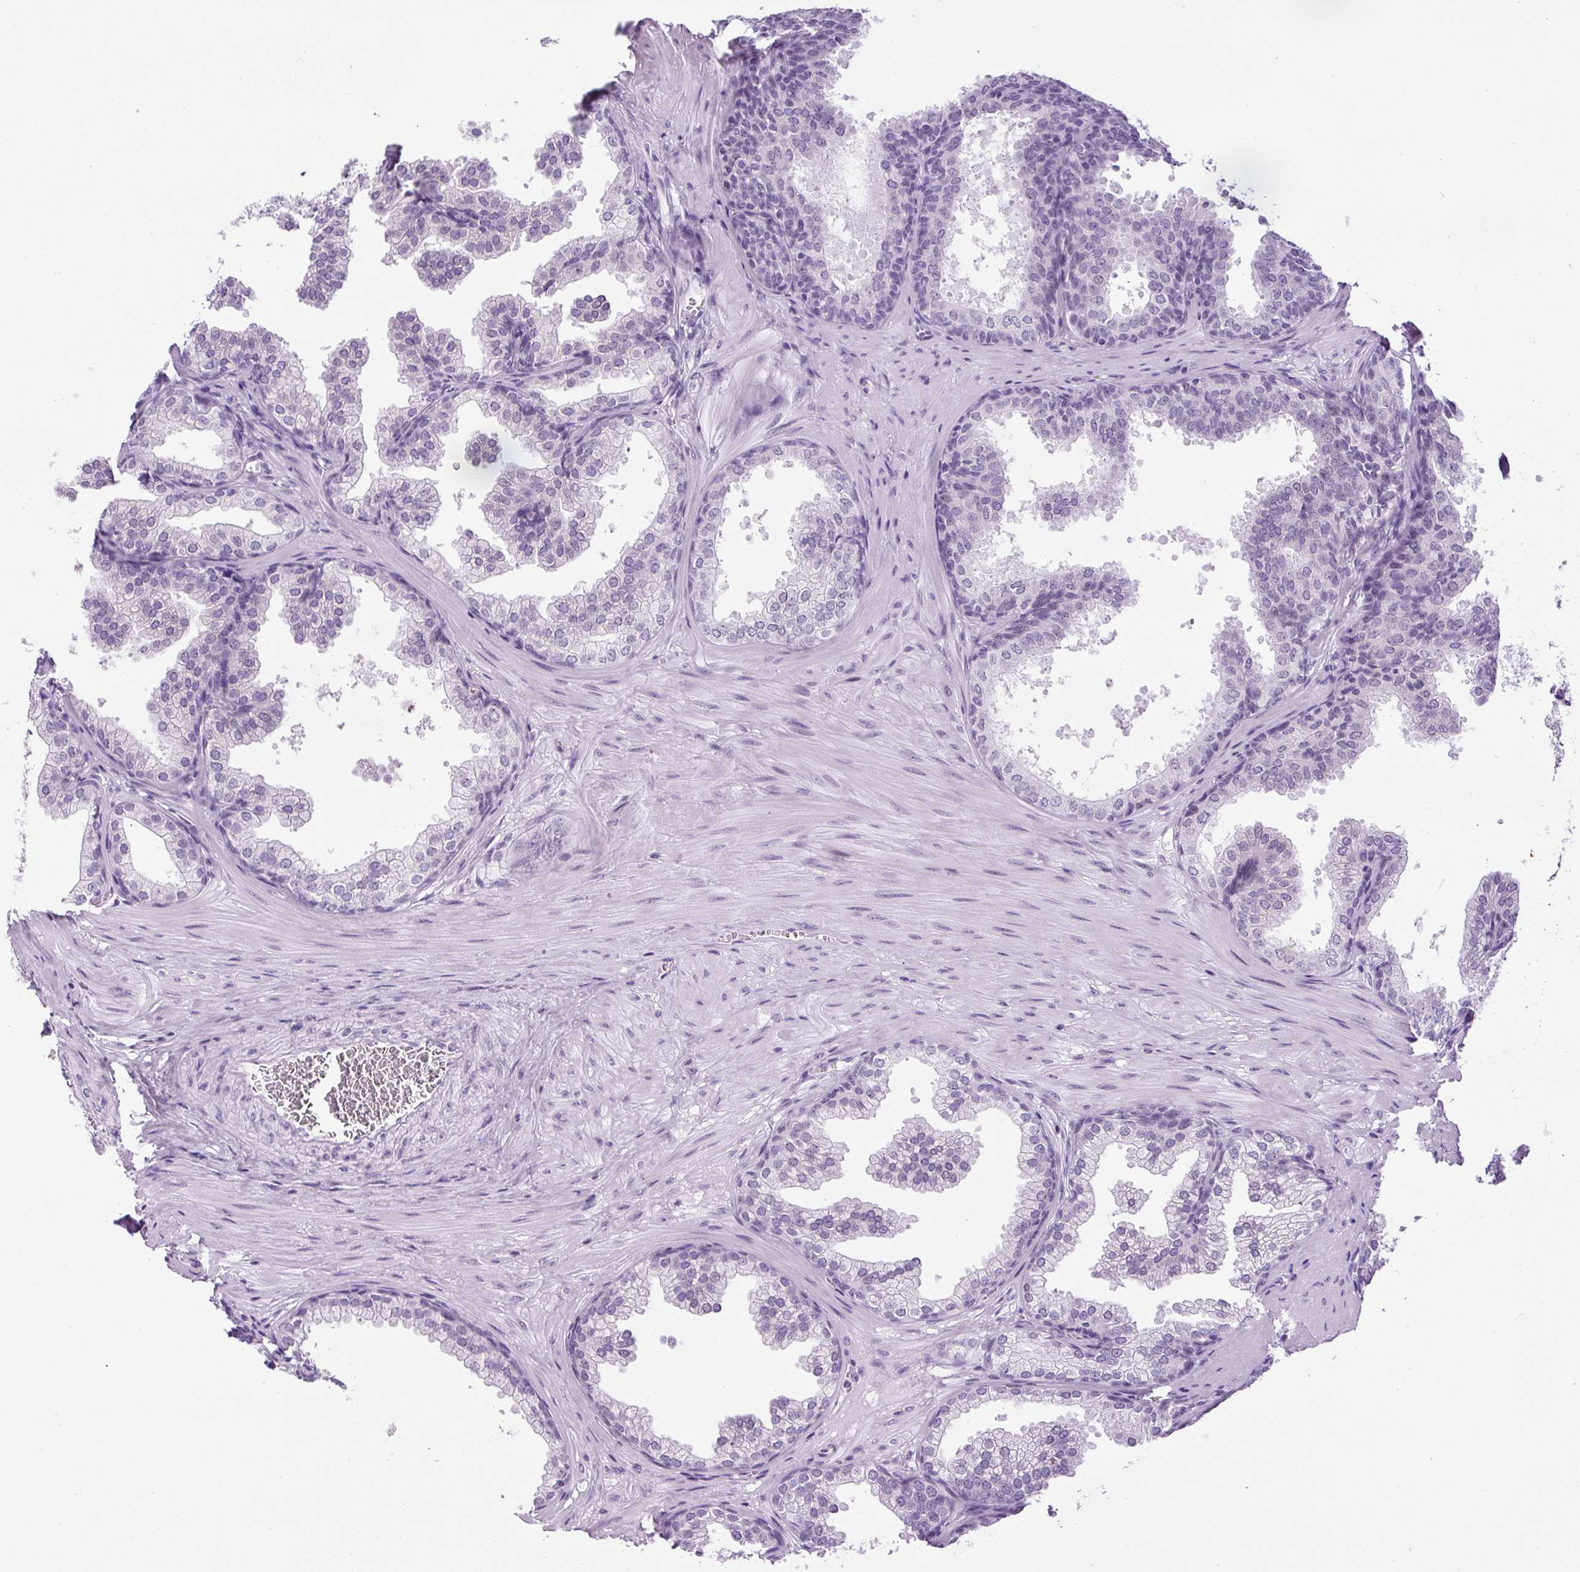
{"staining": {"intensity": "negative", "quantity": "none", "location": "none"}, "tissue": "prostate", "cell_type": "Glandular cells", "image_type": "normal", "snomed": [{"axis": "morphology", "description": "Normal tissue, NOS"}, {"axis": "topography", "description": "Prostate"}], "caption": "Benign prostate was stained to show a protein in brown. There is no significant positivity in glandular cells. Brightfield microscopy of IHC stained with DAB (3,3'-diaminobenzidine) (brown) and hematoxylin (blue), captured at high magnification.", "gene": "RHBDD2", "patient": {"sex": "male", "age": 37}}